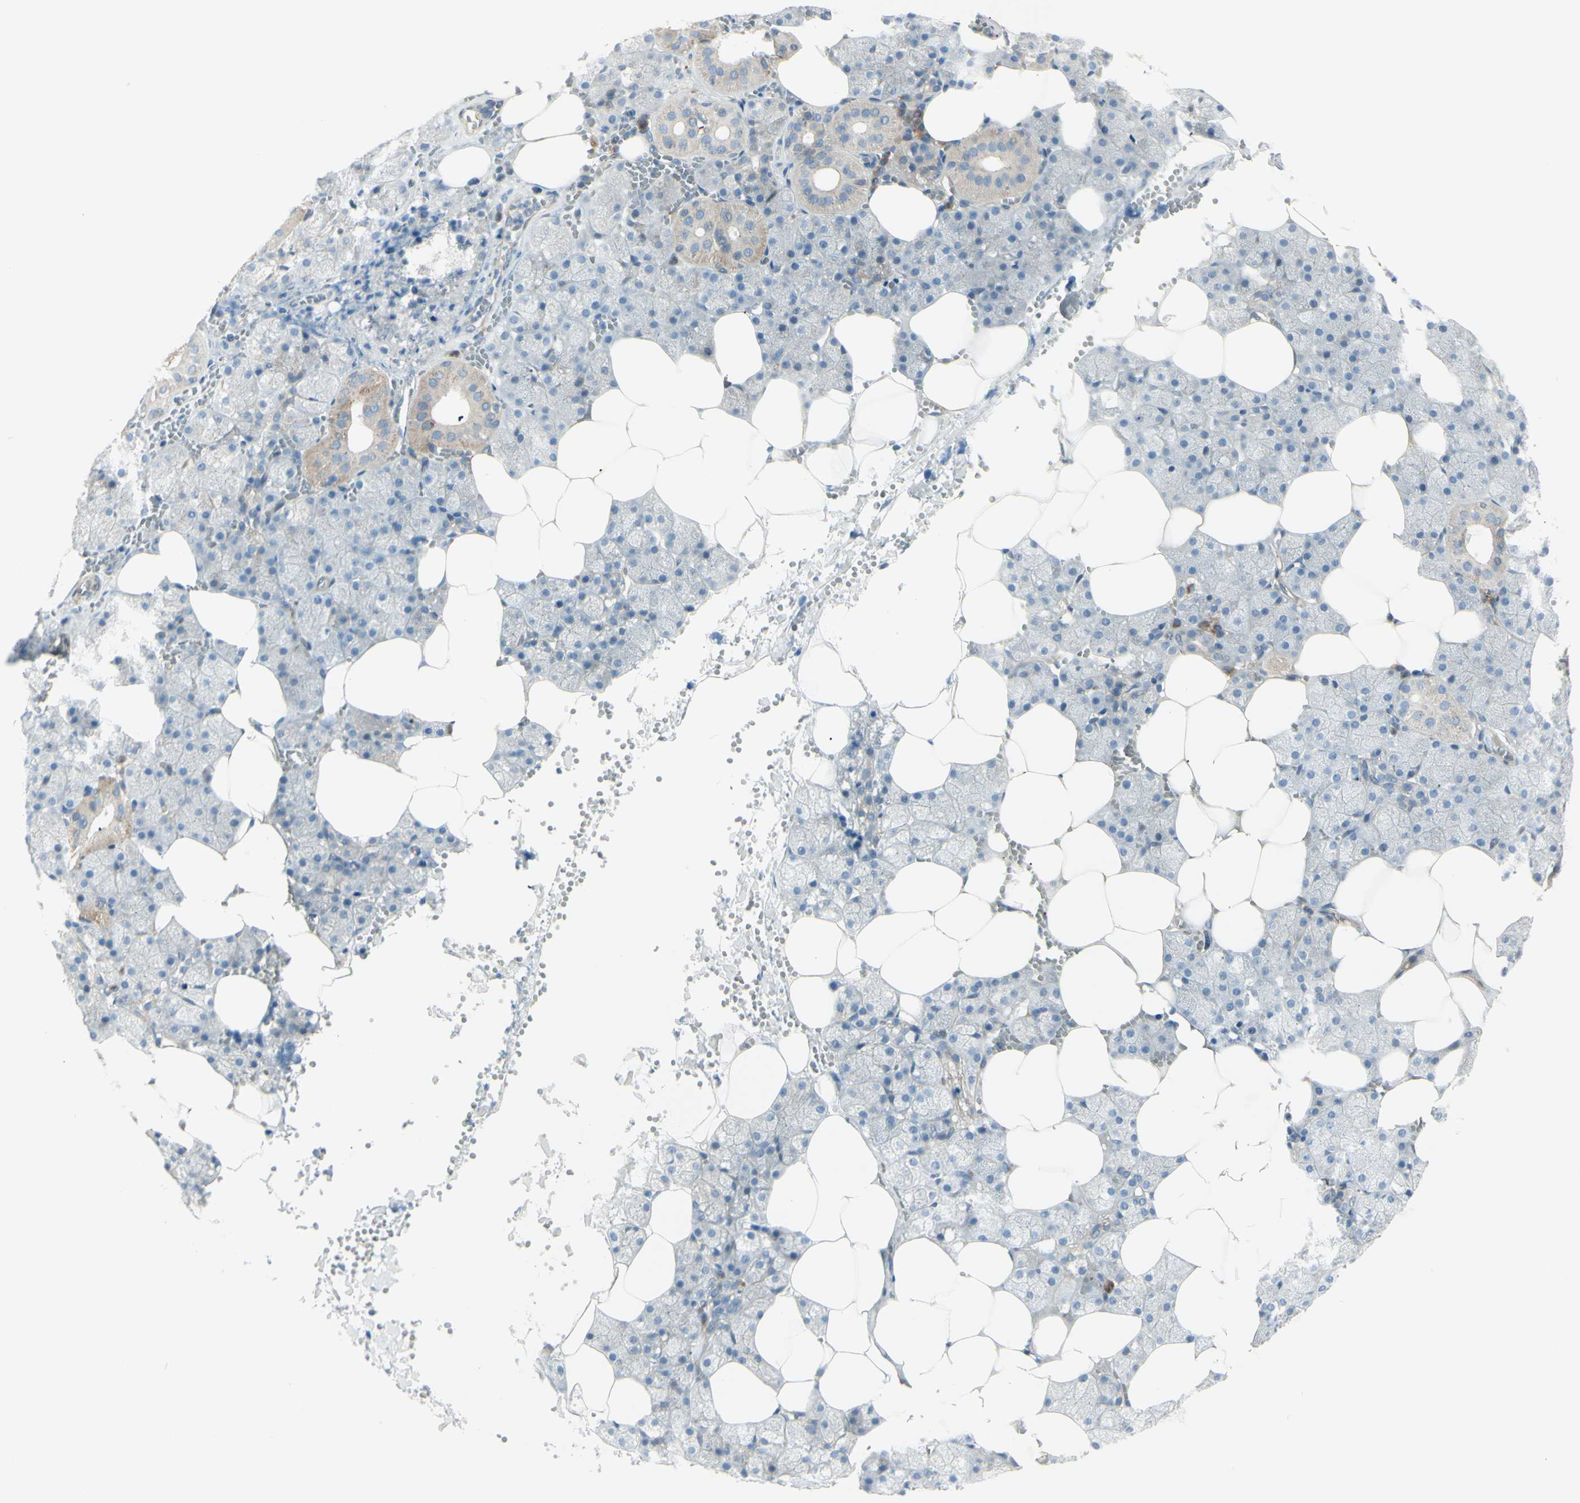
{"staining": {"intensity": "moderate", "quantity": "<25%", "location": "cytoplasmic/membranous"}, "tissue": "salivary gland", "cell_type": "Glandular cells", "image_type": "normal", "snomed": [{"axis": "morphology", "description": "Normal tissue, NOS"}, {"axis": "topography", "description": "Salivary gland"}], "caption": "Human salivary gland stained with a protein marker demonstrates moderate staining in glandular cells.", "gene": "LRRK1", "patient": {"sex": "male", "age": 62}}